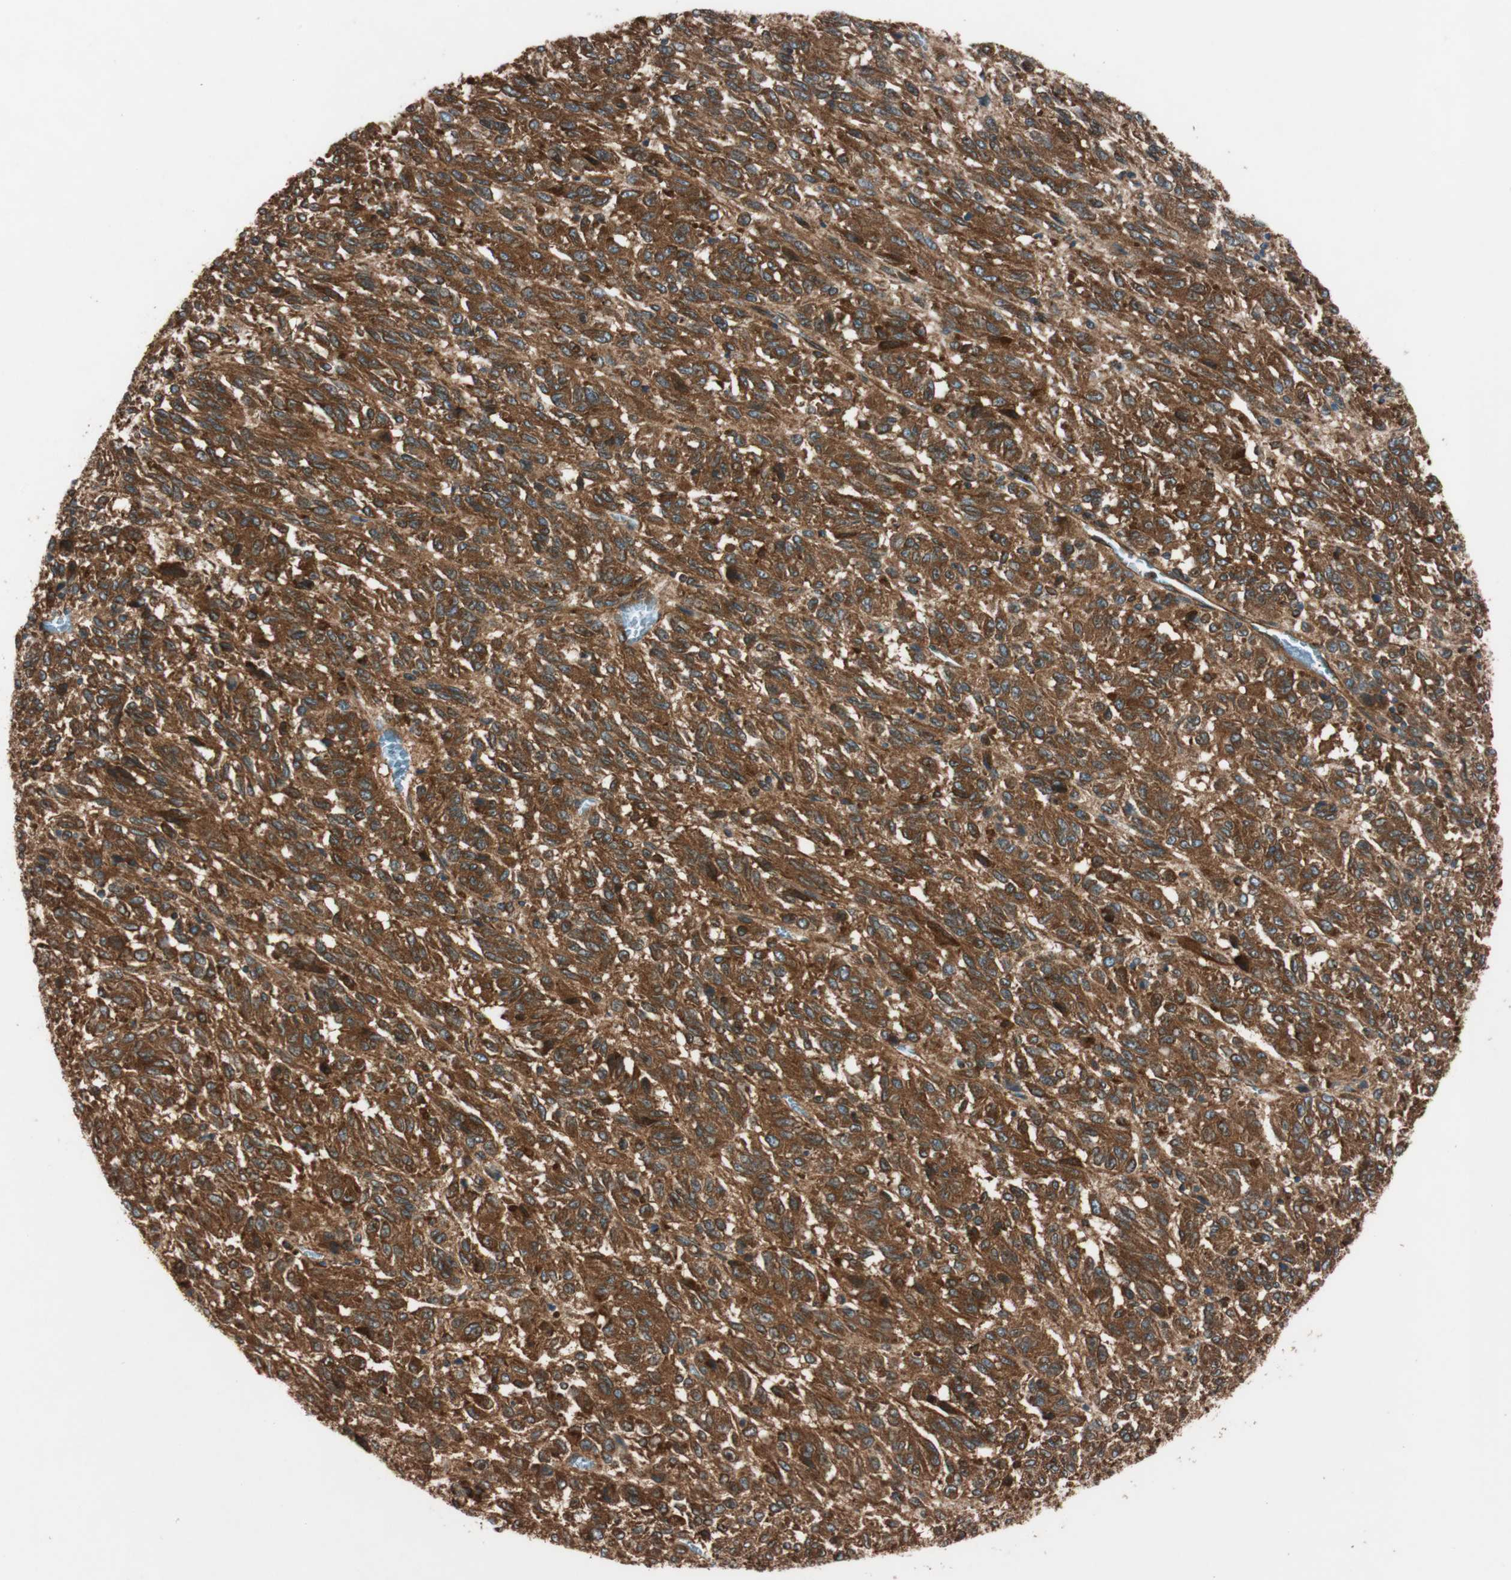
{"staining": {"intensity": "strong", "quantity": ">75%", "location": "cytoplasmic/membranous"}, "tissue": "melanoma", "cell_type": "Tumor cells", "image_type": "cancer", "snomed": [{"axis": "morphology", "description": "Malignant melanoma, Metastatic site"}, {"axis": "topography", "description": "Lung"}], "caption": "Tumor cells demonstrate high levels of strong cytoplasmic/membranous staining in about >75% of cells in human melanoma. Nuclei are stained in blue.", "gene": "RAB5A", "patient": {"sex": "male", "age": 64}}